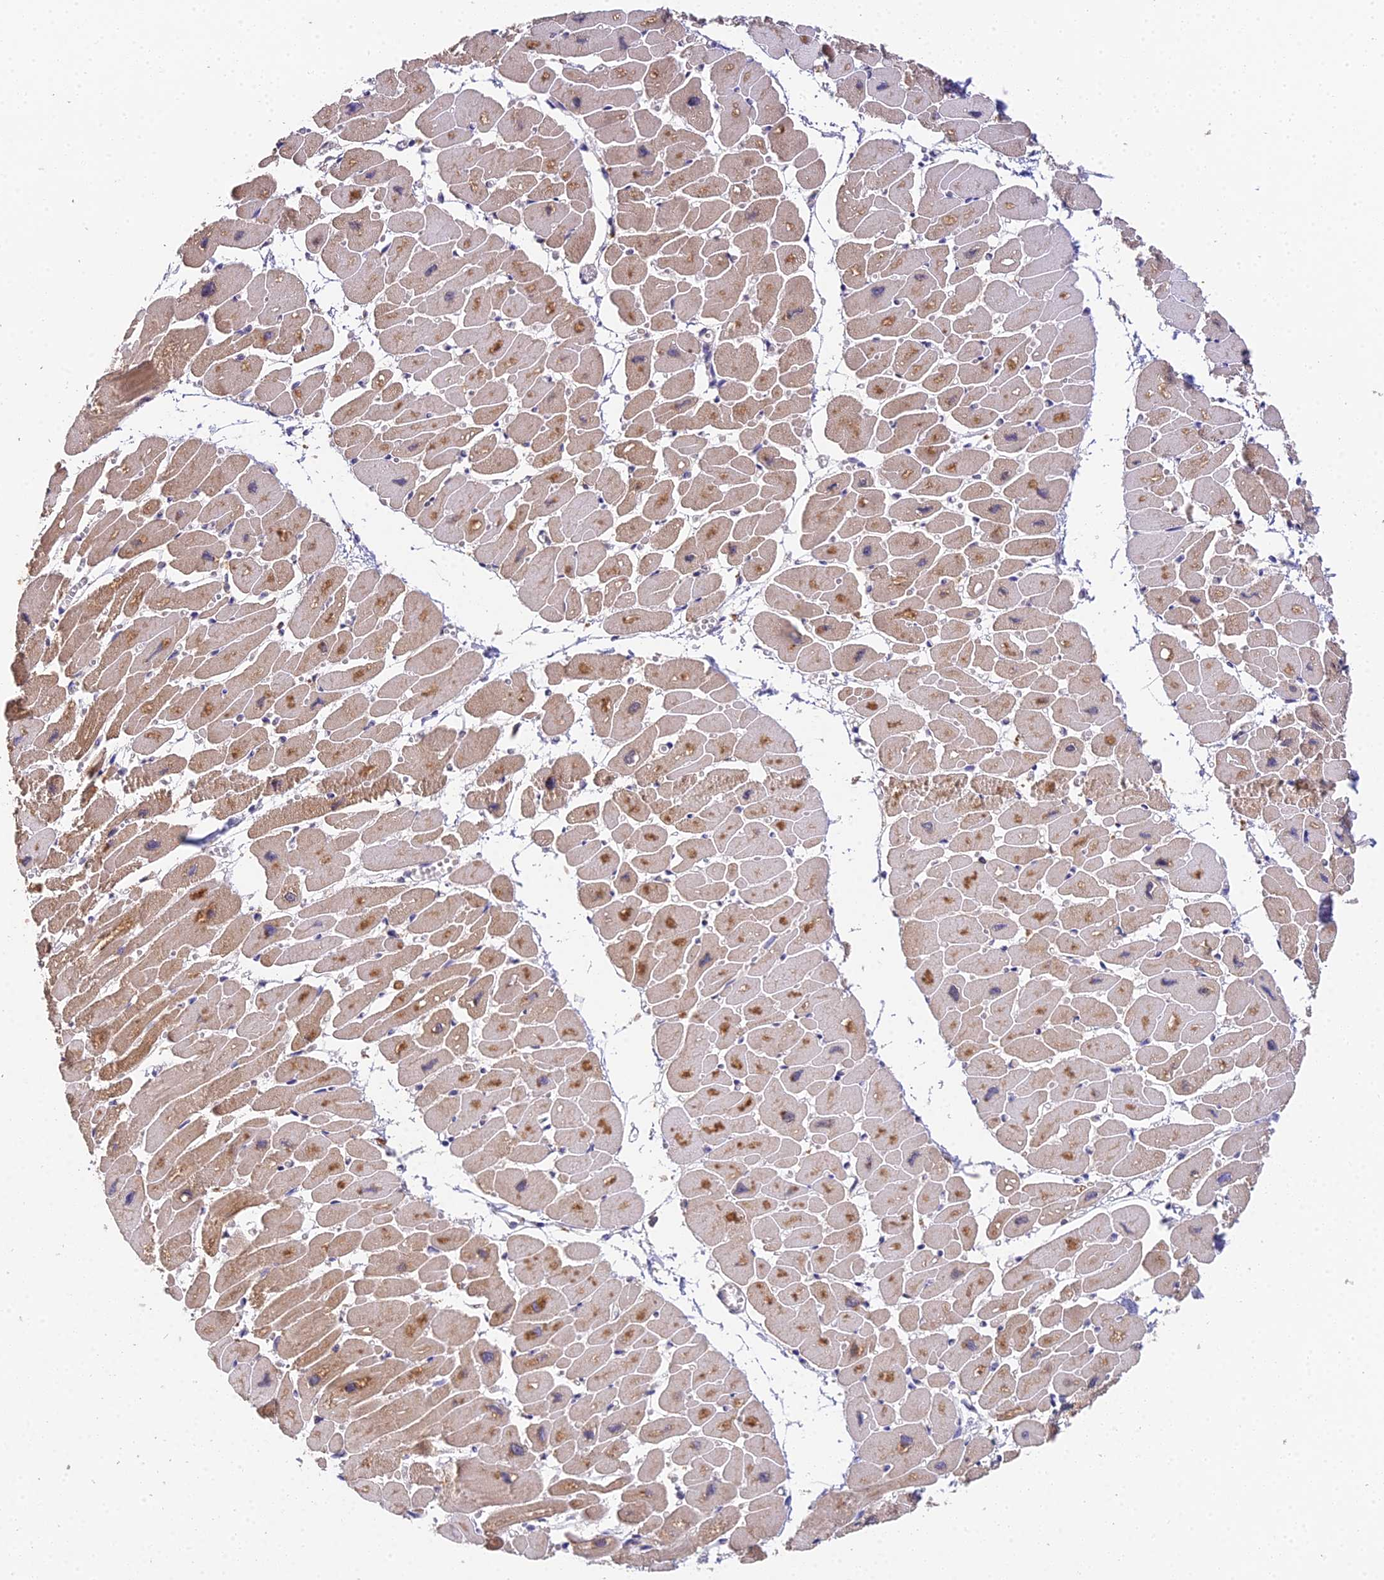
{"staining": {"intensity": "moderate", "quantity": "25%-75%", "location": "cytoplasmic/membranous"}, "tissue": "heart muscle", "cell_type": "Cardiomyocytes", "image_type": "normal", "snomed": [{"axis": "morphology", "description": "Normal tissue, NOS"}, {"axis": "topography", "description": "Heart"}], "caption": "Protein expression analysis of unremarkable heart muscle exhibits moderate cytoplasmic/membranous expression in about 25%-75% of cardiomyocytes. (Brightfield microscopy of DAB IHC at high magnification).", "gene": "TPRX1", "patient": {"sex": "female", "age": 54}}